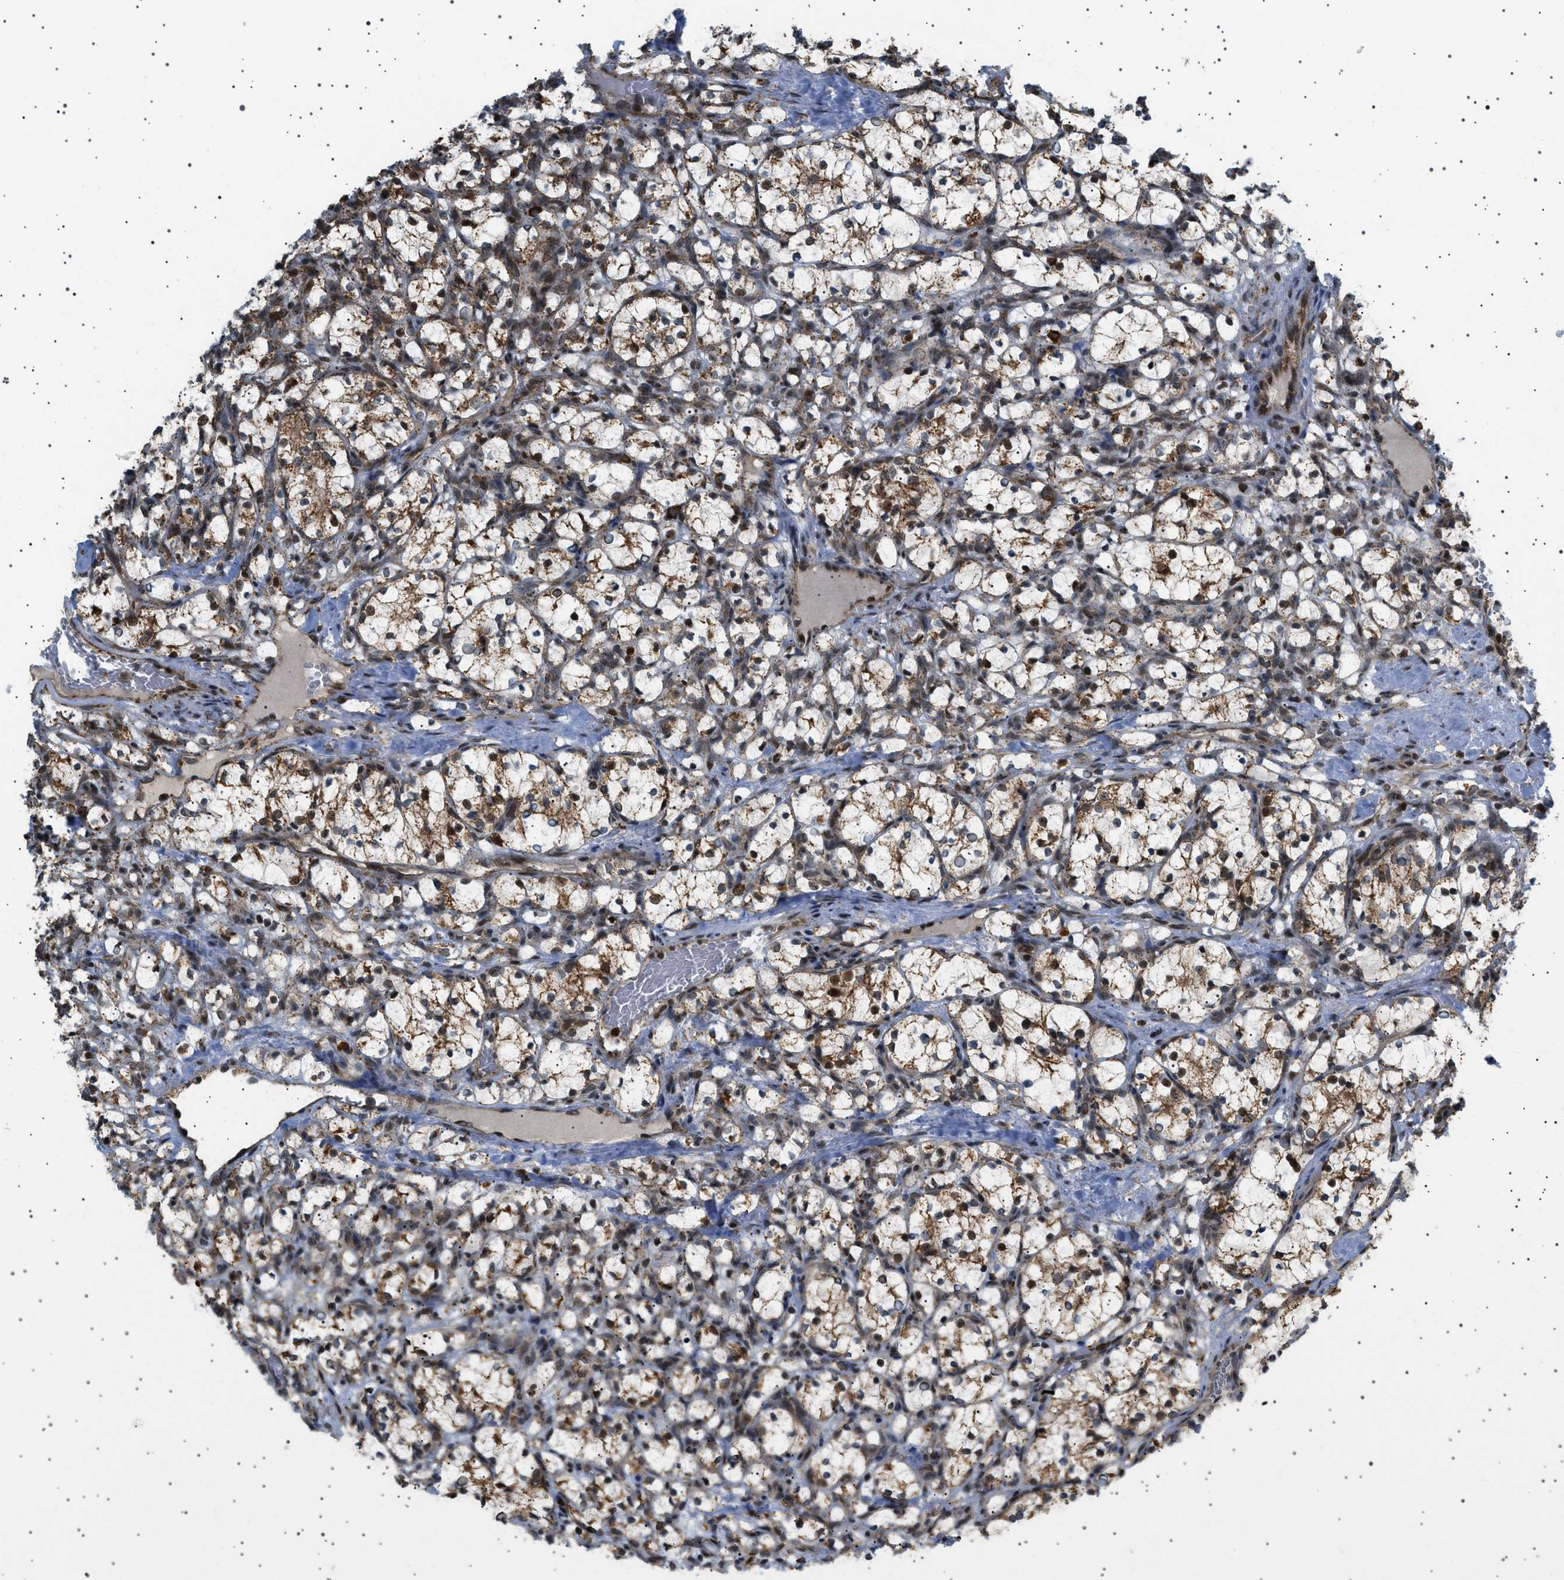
{"staining": {"intensity": "moderate", "quantity": ">75%", "location": "cytoplasmic/membranous"}, "tissue": "renal cancer", "cell_type": "Tumor cells", "image_type": "cancer", "snomed": [{"axis": "morphology", "description": "Adenocarcinoma, NOS"}, {"axis": "topography", "description": "Kidney"}], "caption": "Tumor cells display medium levels of moderate cytoplasmic/membranous staining in approximately >75% of cells in adenocarcinoma (renal). The protein is stained brown, and the nuclei are stained in blue (DAB (3,3'-diaminobenzidine) IHC with brightfield microscopy, high magnification).", "gene": "MELK", "patient": {"sex": "female", "age": 69}}